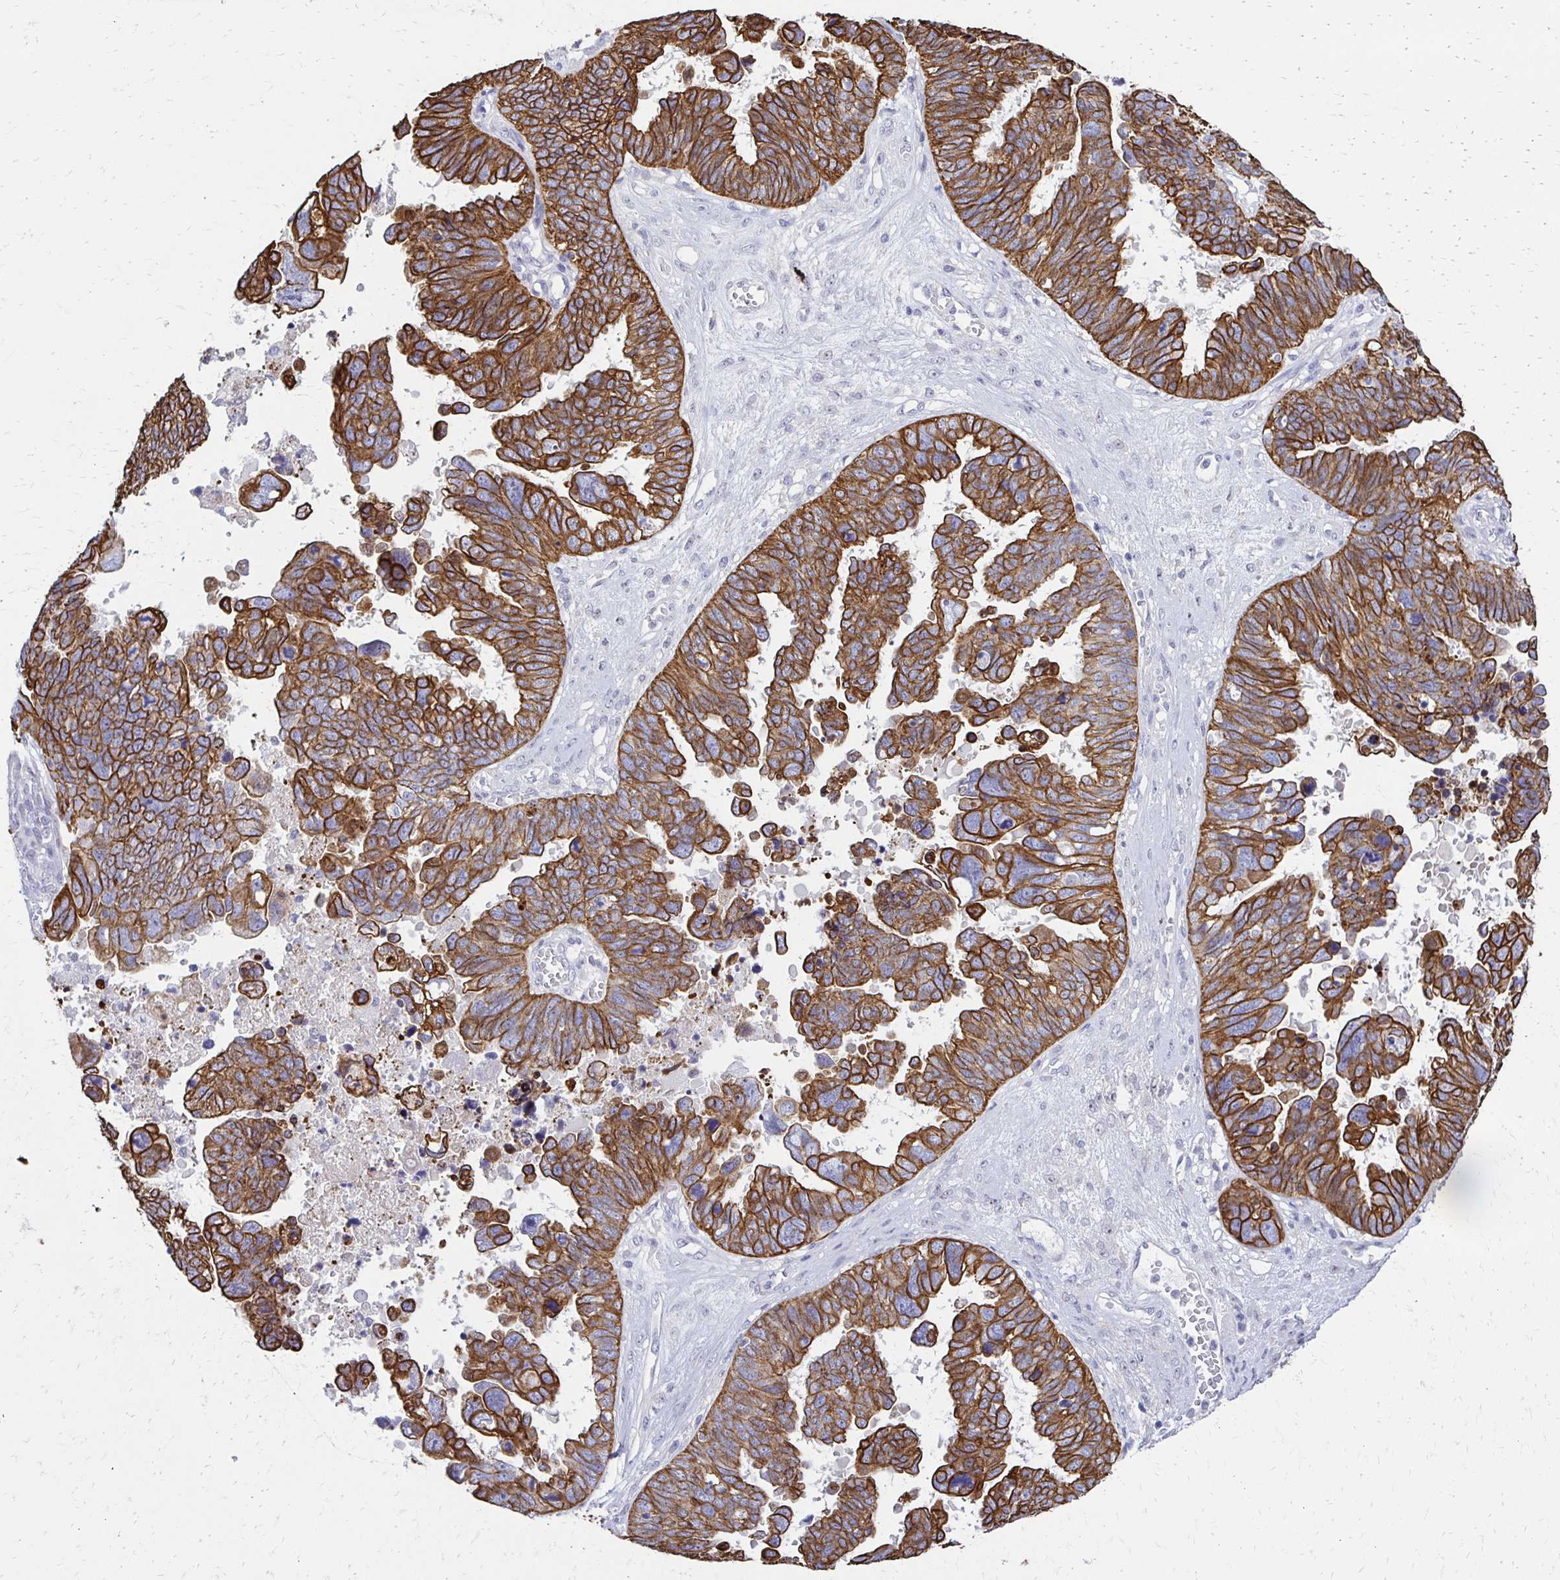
{"staining": {"intensity": "moderate", "quantity": ">75%", "location": "cytoplasmic/membranous"}, "tissue": "ovarian cancer", "cell_type": "Tumor cells", "image_type": "cancer", "snomed": [{"axis": "morphology", "description": "Cystadenocarcinoma, serous, NOS"}, {"axis": "topography", "description": "Ovary"}], "caption": "Serous cystadenocarcinoma (ovarian) tissue displays moderate cytoplasmic/membranous positivity in approximately >75% of tumor cells, visualized by immunohistochemistry.", "gene": "C1QTNF2", "patient": {"sex": "female", "age": 60}}